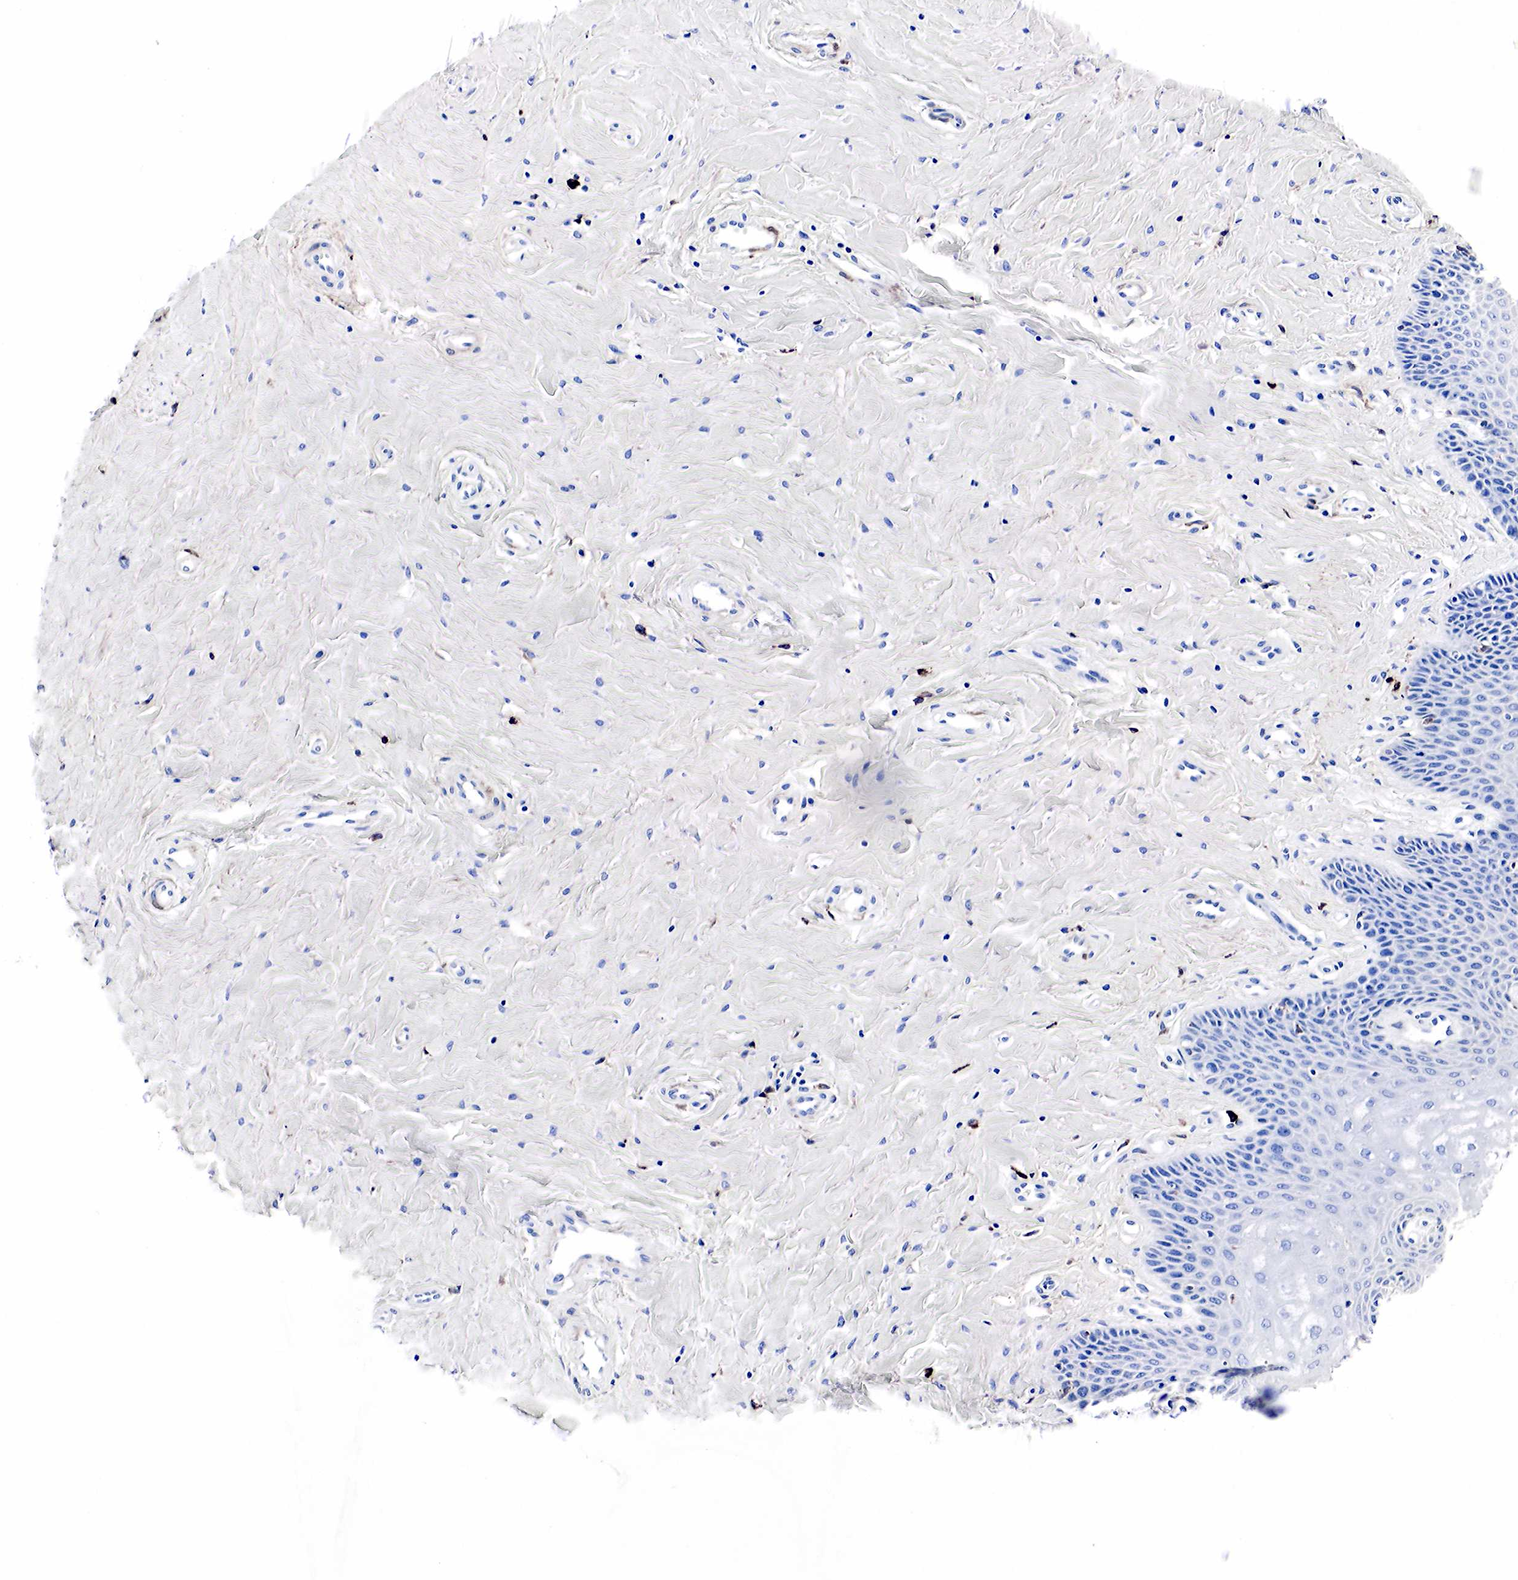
{"staining": {"intensity": "negative", "quantity": "none", "location": "none"}, "tissue": "vagina", "cell_type": "Squamous epithelial cells", "image_type": "normal", "snomed": [{"axis": "morphology", "description": "Normal tissue, NOS"}, {"axis": "topography", "description": "Vagina"}], "caption": "Immunohistochemistry micrograph of normal vagina stained for a protein (brown), which exhibits no expression in squamous epithelial cells.", "gene": "LYZ", "patient": {"sex": "female", "age": 68}}